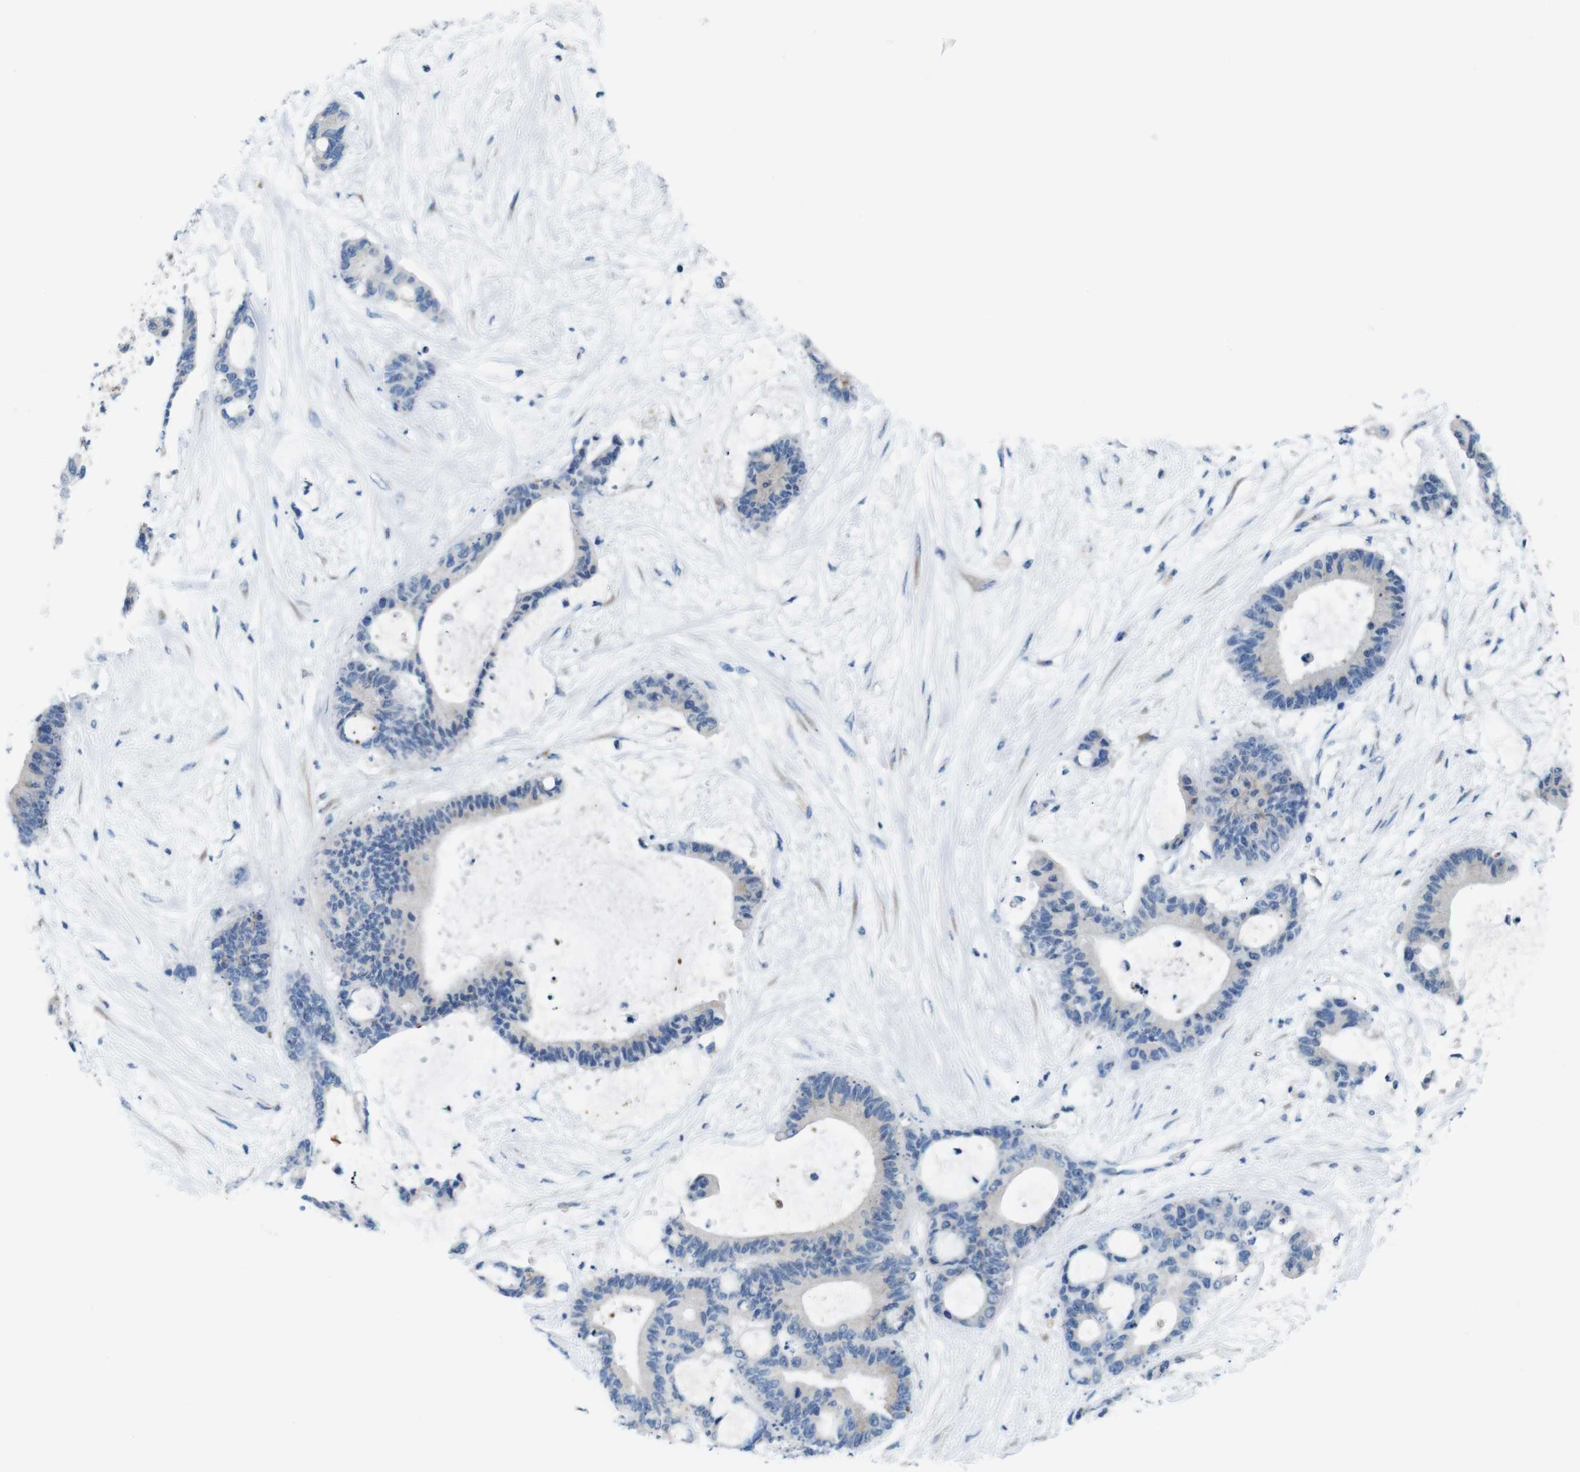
{"staining": {"intensity": "negative", "quantity": "none", "location": "none"}, "tissue": "liver cancer", "cell_type": "Tumor cells", "image_type": "cancer", "snomed": [{"axis": "morphology", "description": "Cholangiocarcinoma"}, {"axis": "topography", "description": "Liver"}], "caption": "Photomicrograph shows no protein expression in tumor cells of liver cancer tissue.", "gene": "GOLGA2", "patient": {"sex": "female", "age": 73}}